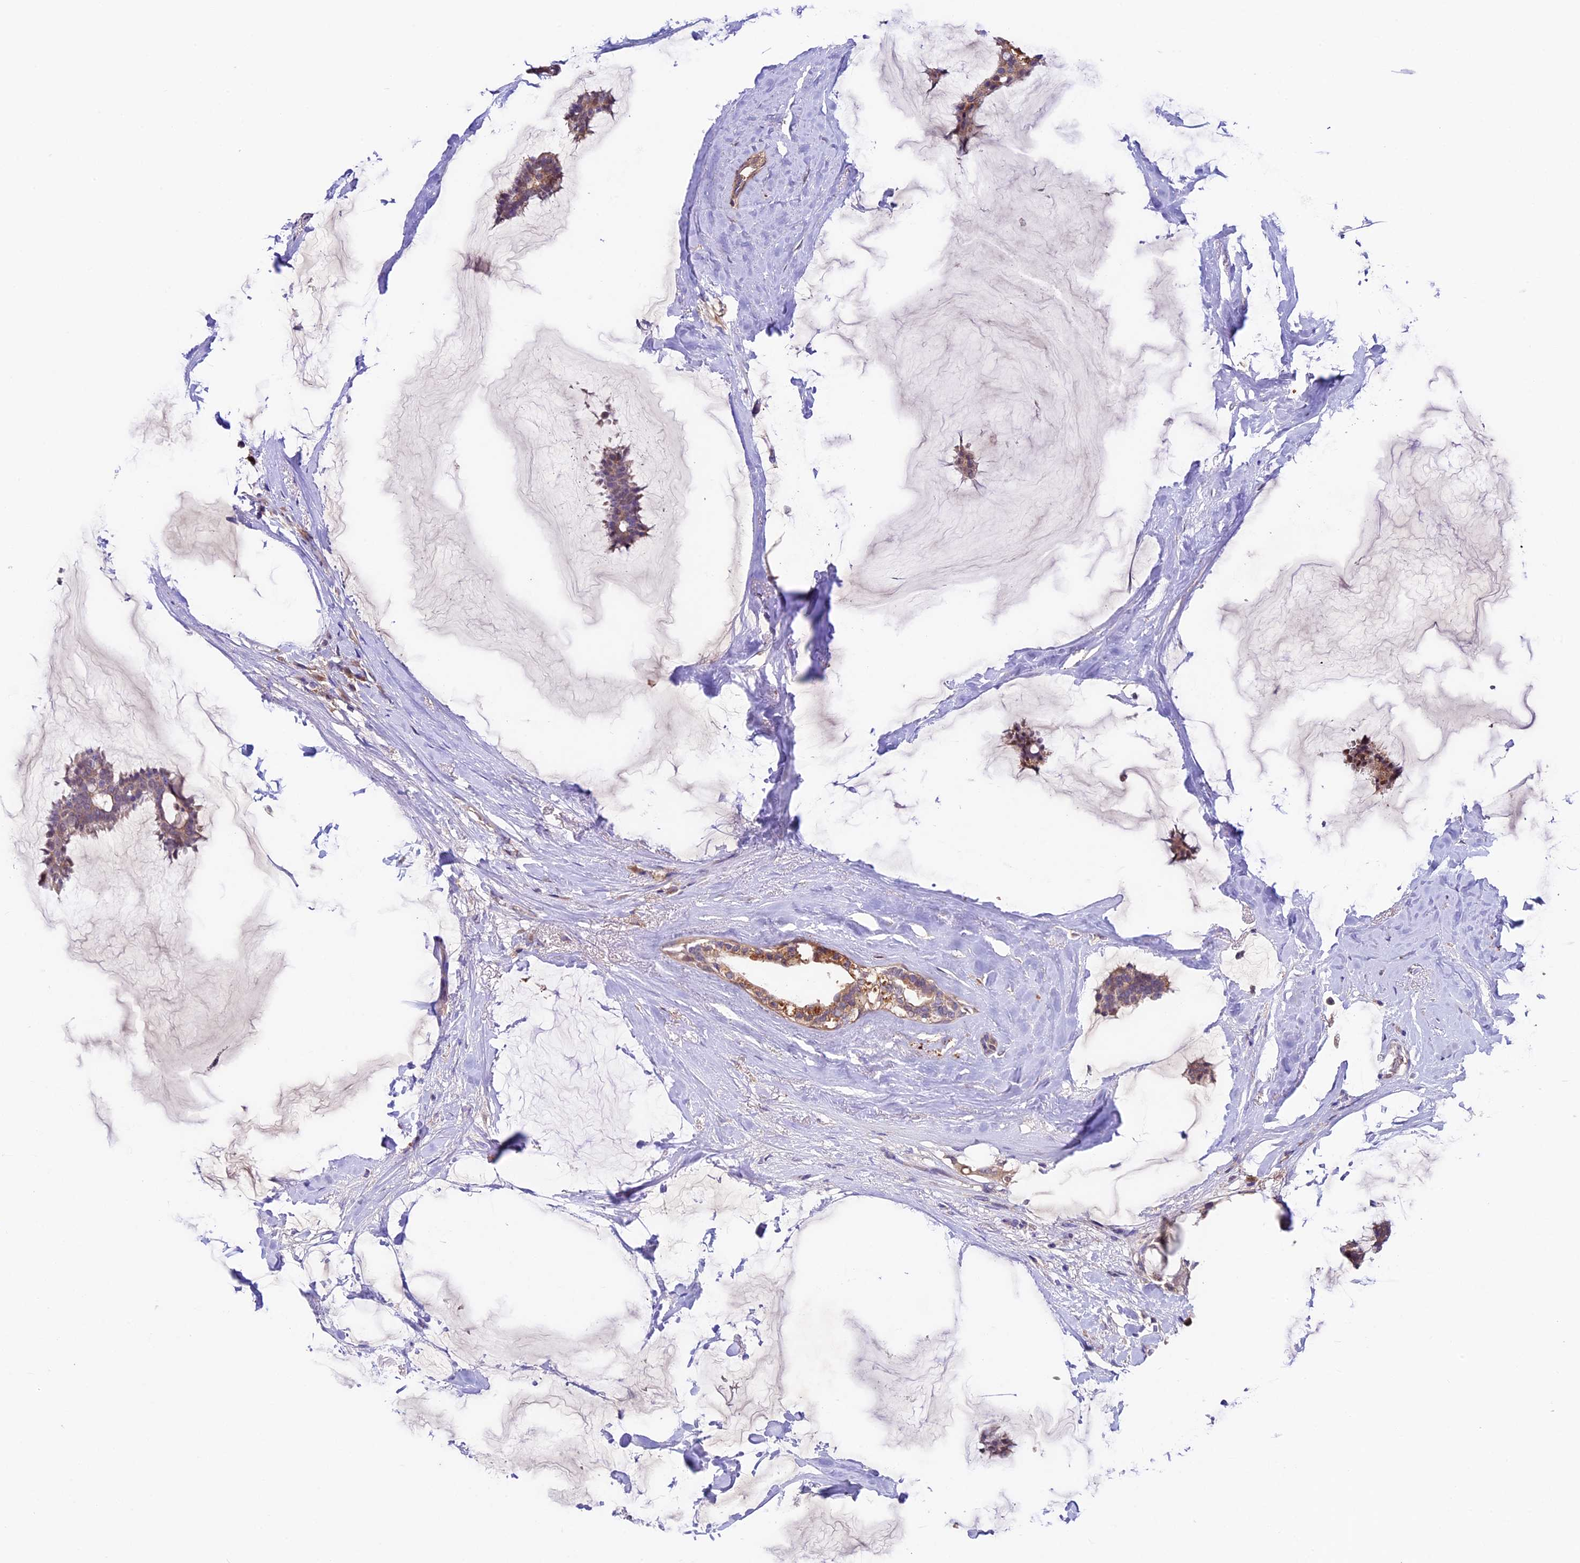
{"staining": {"intensity": "weak", "quantity": ">75%", "location": "cytoplasmic/membranous,nuclear"}, "tissue": "breast cancer", "cell_type": "Tumor cells", "image_type": "cancer", "snomed": [{"axis": "morphology", "description": "Duct carcinoma"}, {"axis": "topography", "description": "Breast"}], "caption": "Breast cancer (intraductal carcinoma) tissue displays weak cytoplasmic/membranous and nuclear staining in approximately >75% of tumor cells, visualized by immunohistochemistry.", "gene": "SBNO2", "patient": {"sex": "female", "age": 93}}